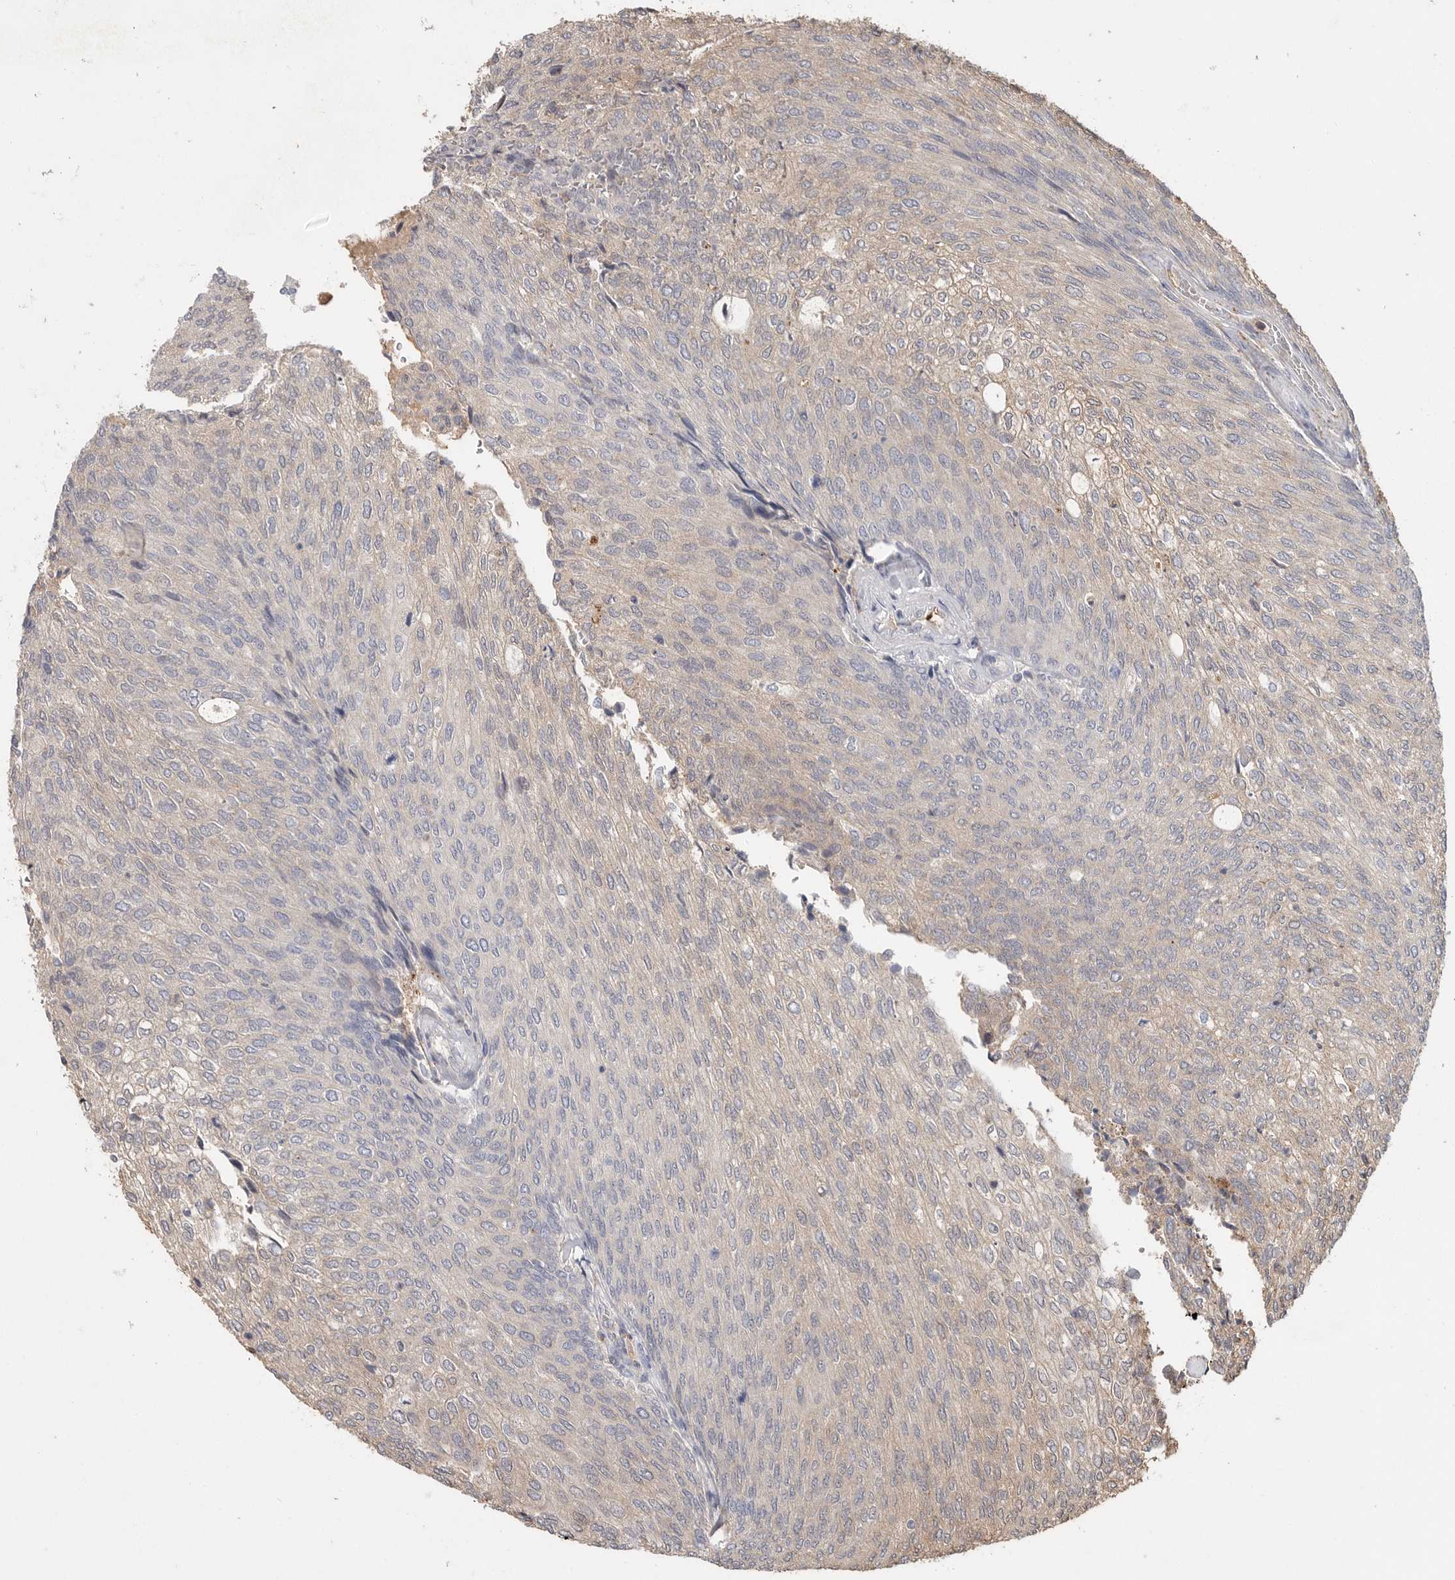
{"staining": {"intensity": "weak", "quantity": "<25%", "location": "cytoplasmic/membranous"}, "tissue": "urothelial cancer", "cell_type": "Tumor cells", "image_type": "cancer", "snomed": [{"axis": "morphology", "description": "Urothelial carcinoma, Low grade"}, {"axis": "topography", "description": "Urinary bladder"}], "caption": "An IHC image of urothelial cancer is shown. There is no staining in tumor cells of urothelial cancer.", "gene": "VN1R4", "patient": {"sex": "female", "age": 79}}